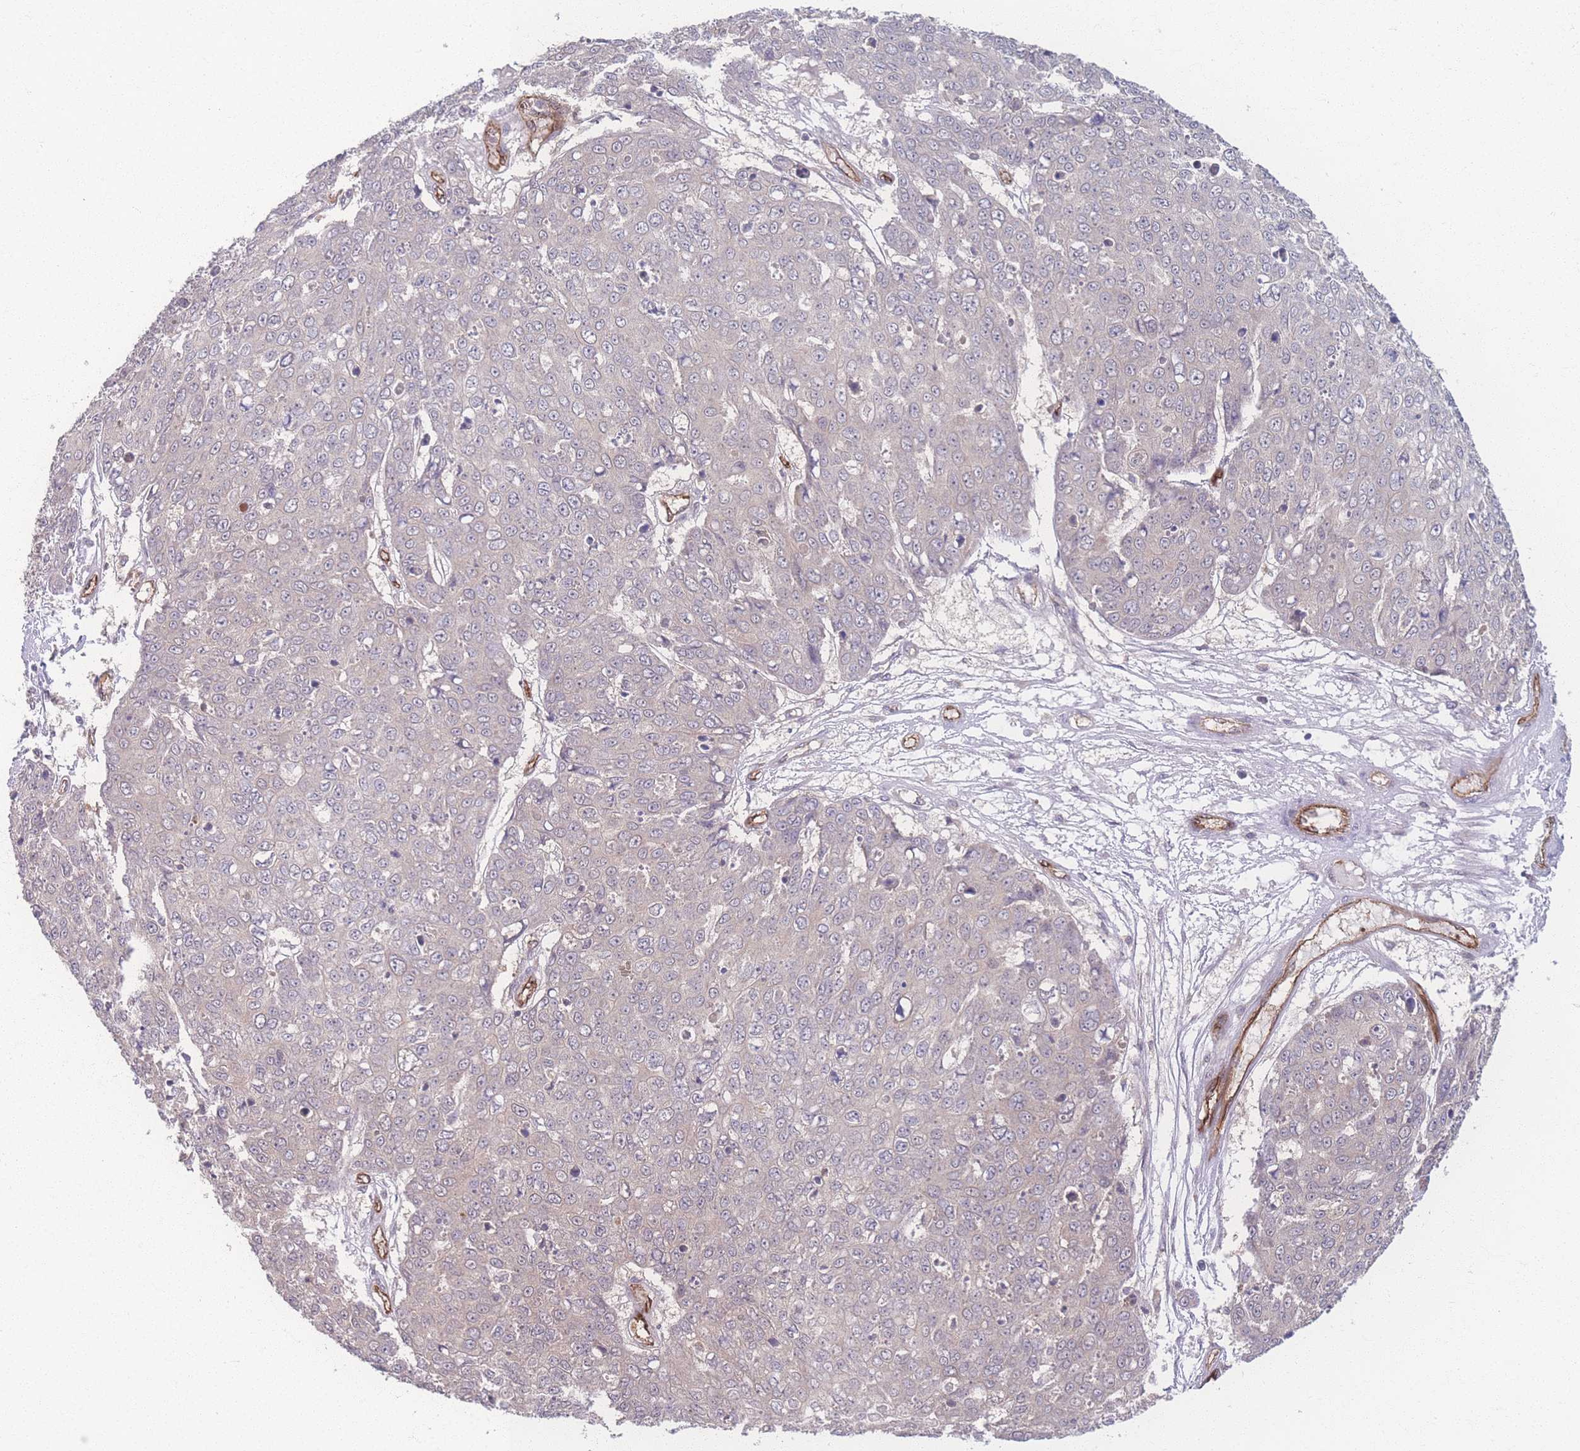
{"staining": {"intensity": "negative", "quantity": "none", "location": "none"}, "tissue": "skin cancer", "cell_type": "Tumor cells", "image_type": "cancer", "snomed": [{"axis": "morphology", "description": "Normal tissue, NOS"}, {"axis": "morphology", "description": "Squamous cell carcinoma, NOS"}, {"axis": "topography", "description": "Skin"}], "caption": "Immunohistochemical staining of human squamous cell carcinoma (skin) shows no significant expression in tumor cells.", "gene": "INSR", "patient": {"sex": "male", "age": 72}}